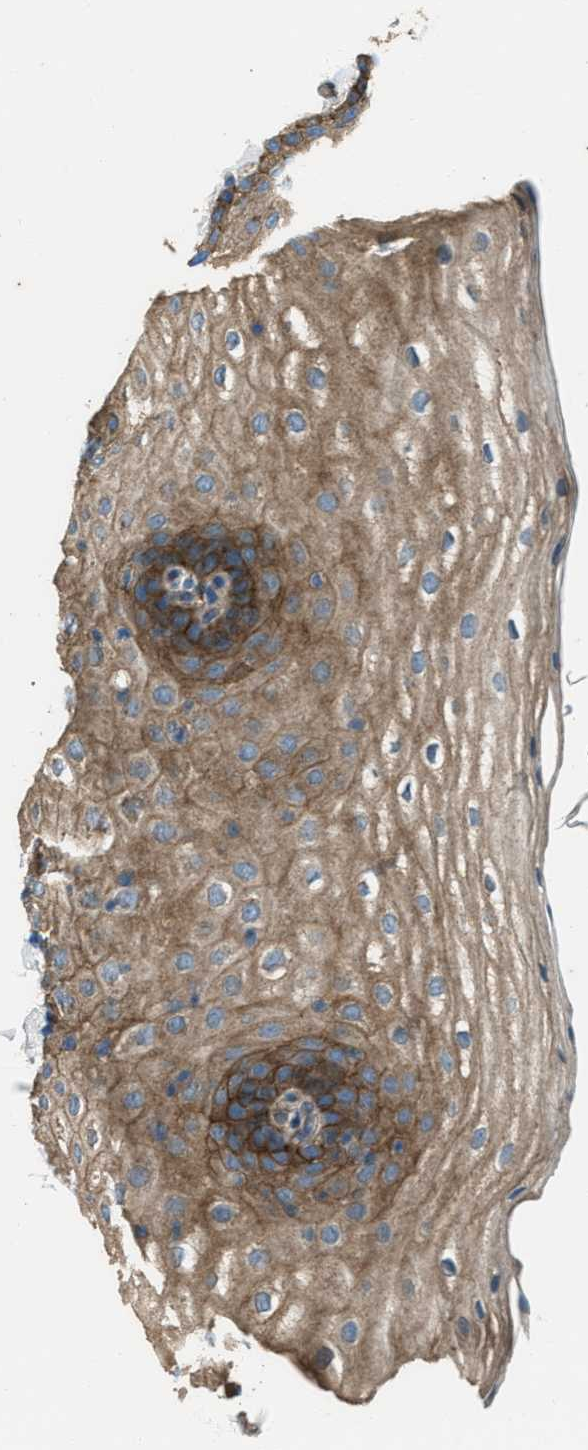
{"staining": {"intensity": "moderate", "quantity": ">75%", "location": "cytoplasmic/membranous"}, "tissue": "oral mucosa", "cell_type": "Squamous epithelial cells", "image_type": "normal", "snomed": [{"axis": "morphology", "description": "Normal tissue, NOS"}, {"axis": "topography", "description": "Skin"}, {"axis": "topography", "description": "Oral tissue"}], "caption": "Benign oral mucosa exhibits moderate cytoplasmic/membranous positivity in about >75% of squamous epithelial cells, visualized by immunohistochemistry.", "gene": "SVIL", "patient": {"sex": "male", "age": 84}}